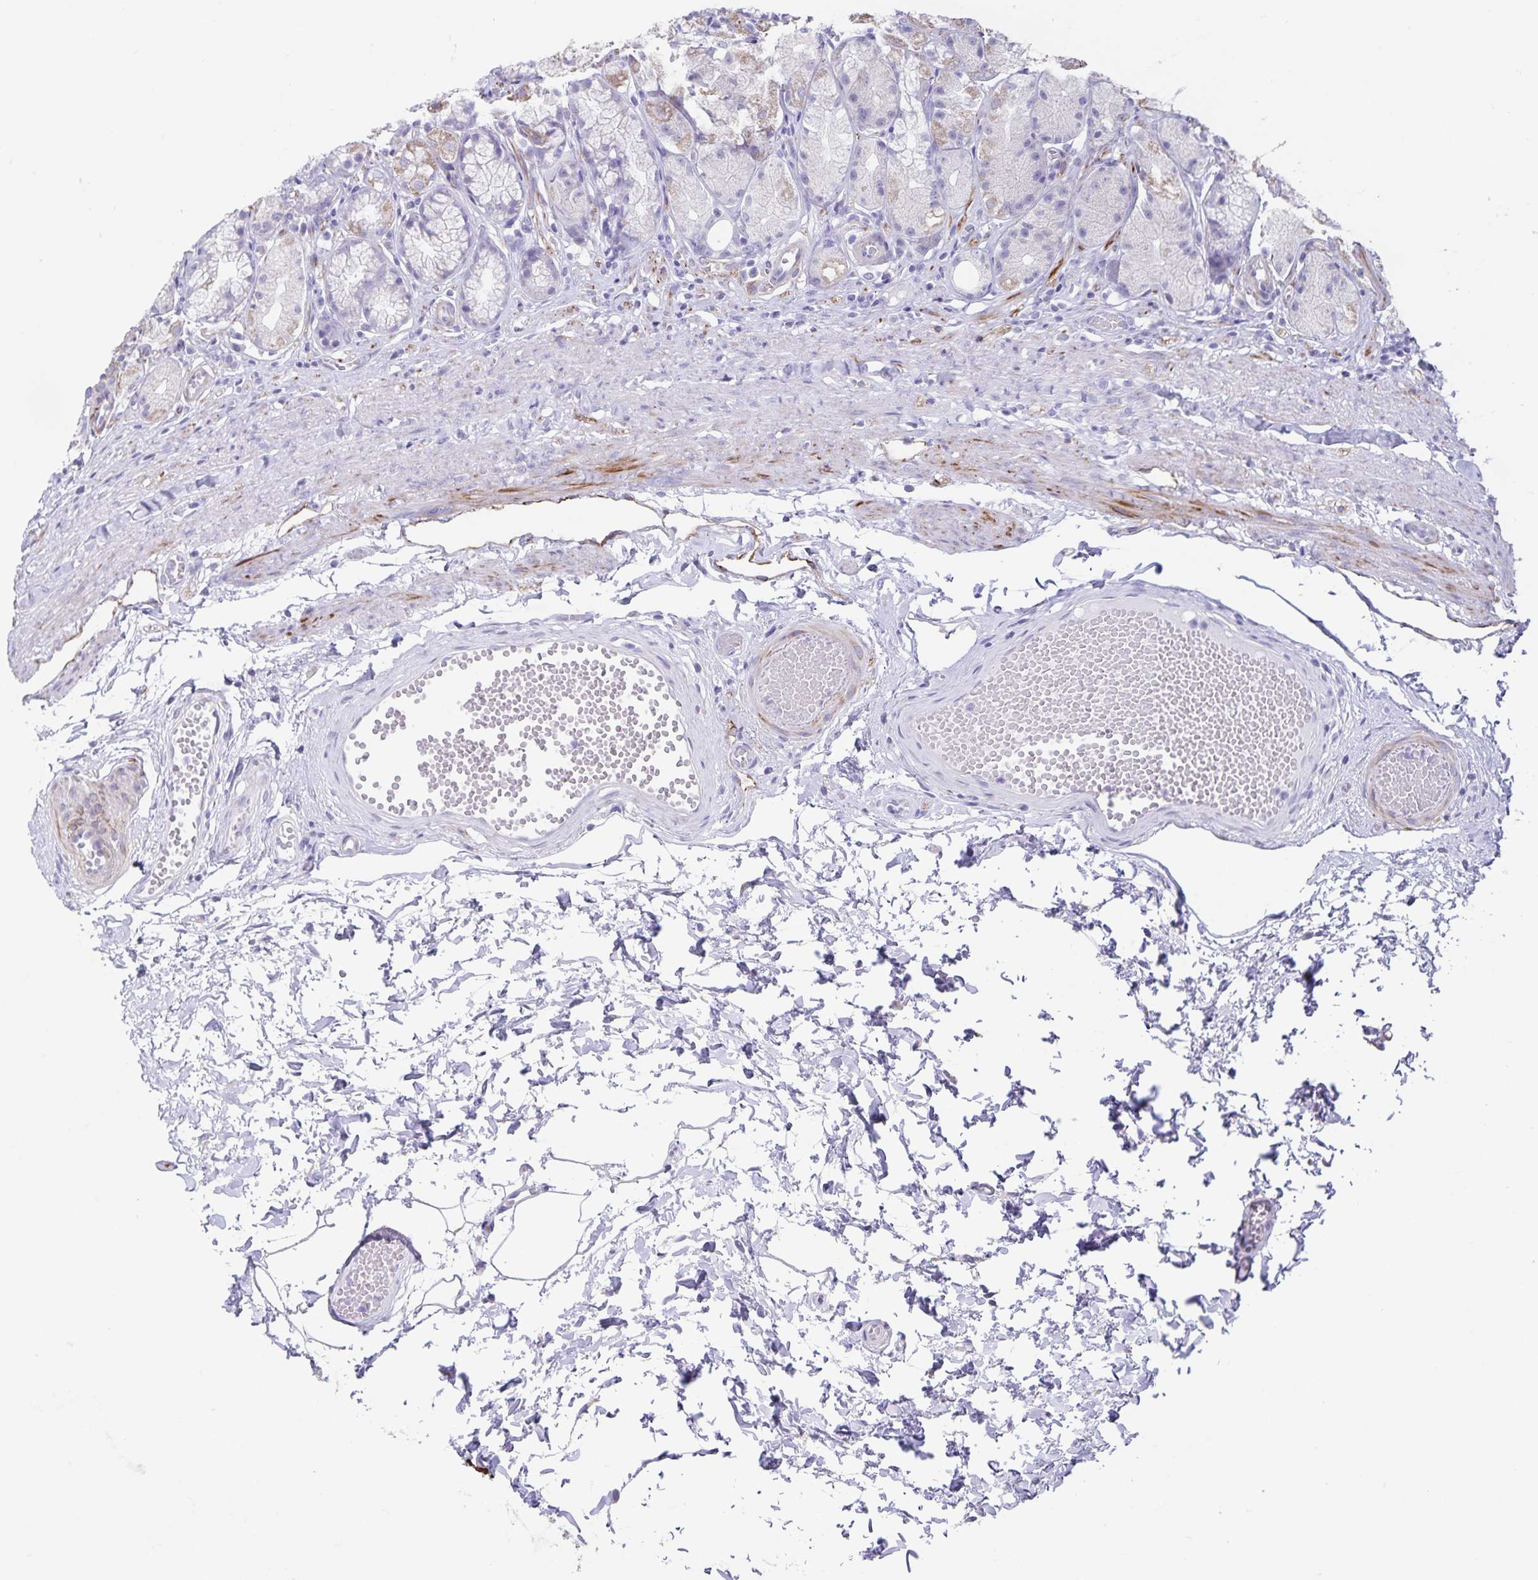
{"staining": {"intensity": "weak", "quantity": "<25%", "location": "cytoplasmic/membranous"}, "tissue": "stomach", "cell_type": "Glandular cells", "image_type": "normal", "snomed": [{"axis": "morphology", "description": "Normal tissue, NOS"}, {"axis": "topography", "description": "Stomach"}], "caption": "DAB immunohistochemical staining of benign stomach displays no significant positivity in glandular cells. (Immunohistochemistry (ihc), brightfield microscopy, high magnification).", "gene": "SYNM", "patient": {"sex": "male", "age": 70}}